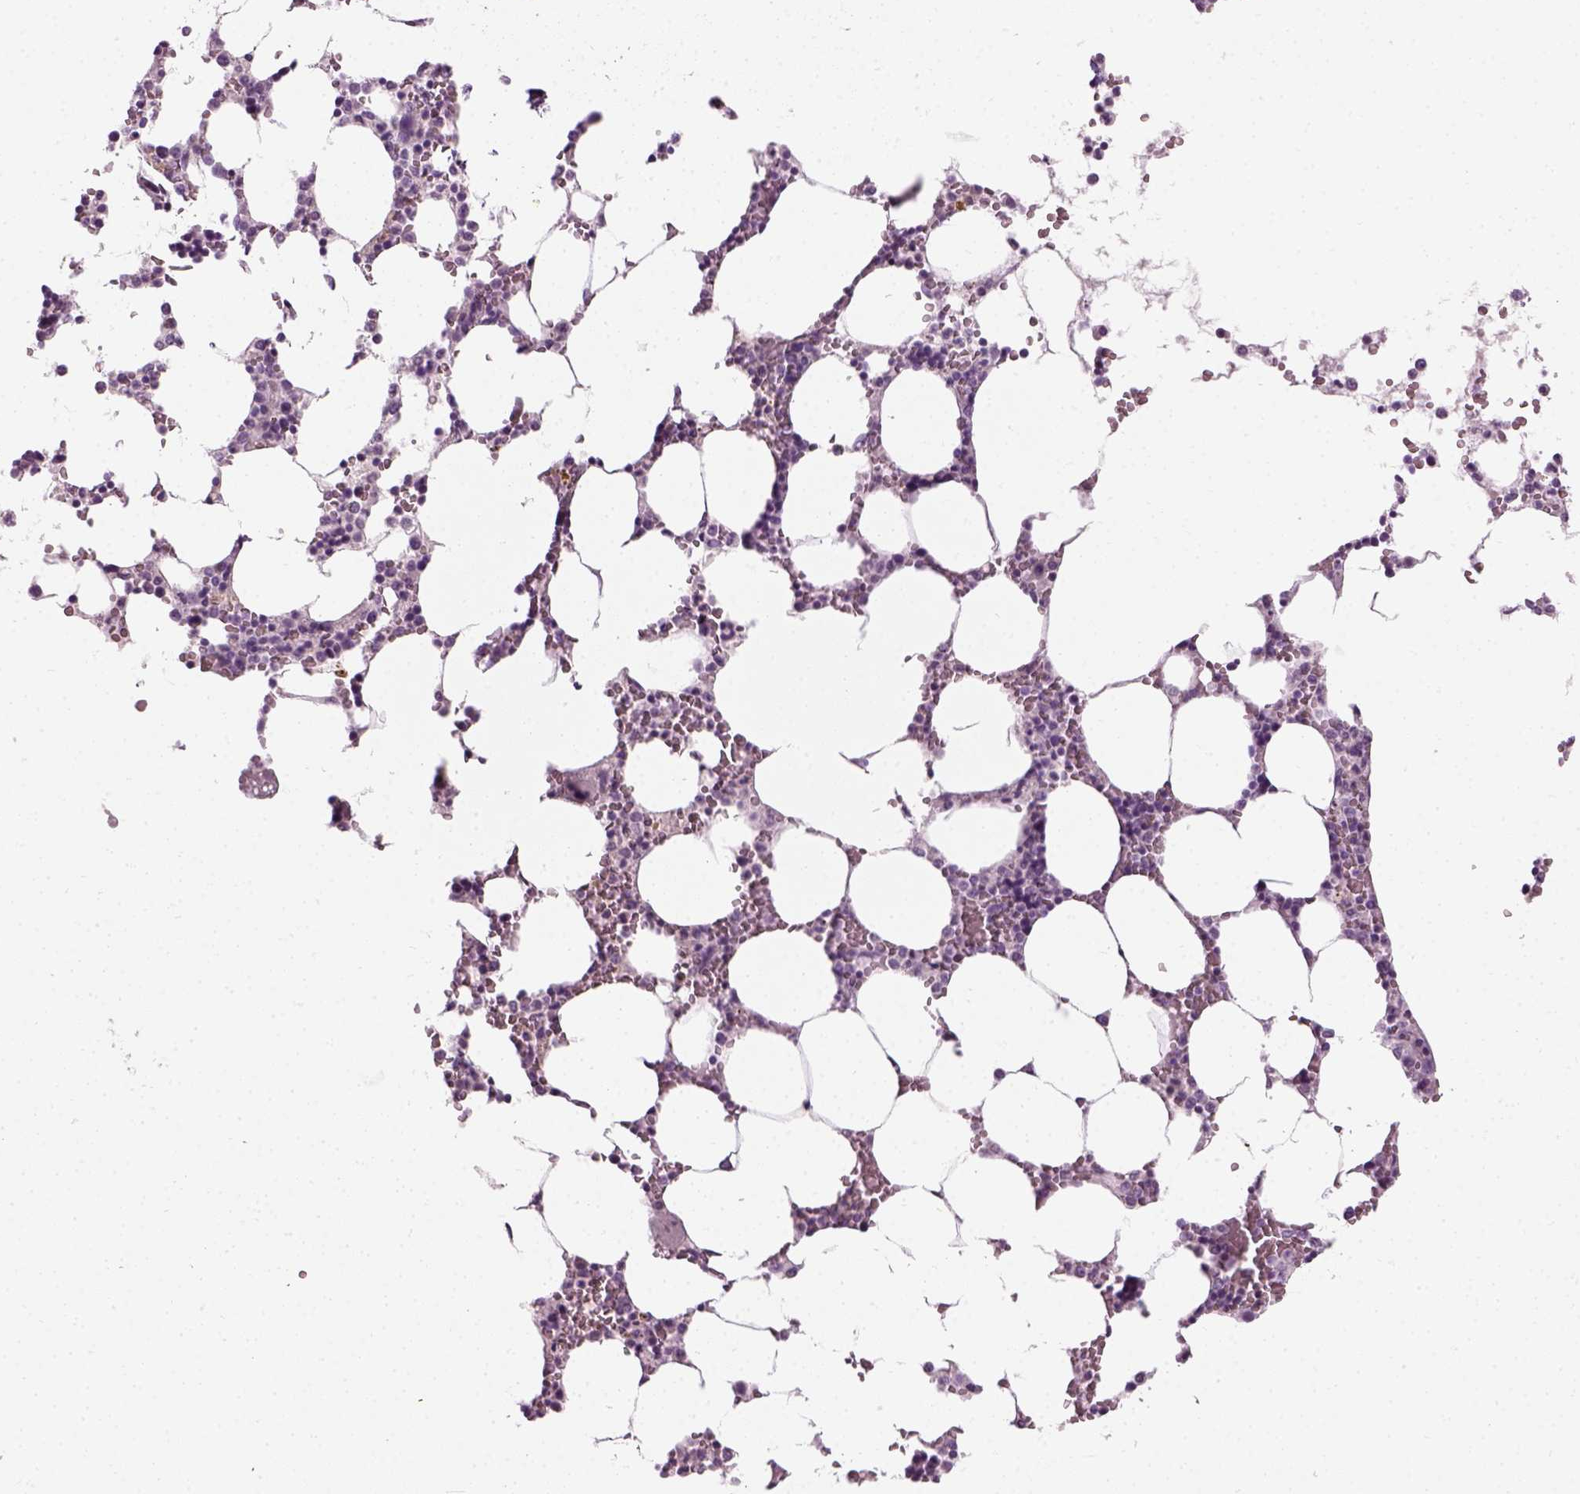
{"staining": {"intensity": "negative", "quantity": "none", "location": "none"}, "tissue": "bone marrow", "cell_type": "Hematopoietic cells", "image_type": "normal", "snomed": [{"axis": "morphology", "description": "Normal tissue, NOS"}, {"axis": "topography", "description": "Bone marrow"}], "caption": "A high-resolution micrograph shows immunohistochemistry (IHC) staining of unremarkable bone marrow, which displays no significant expression in hematopoietic cells.", "gene": "TH", "patient": {"sex": "male", "age": 64}}